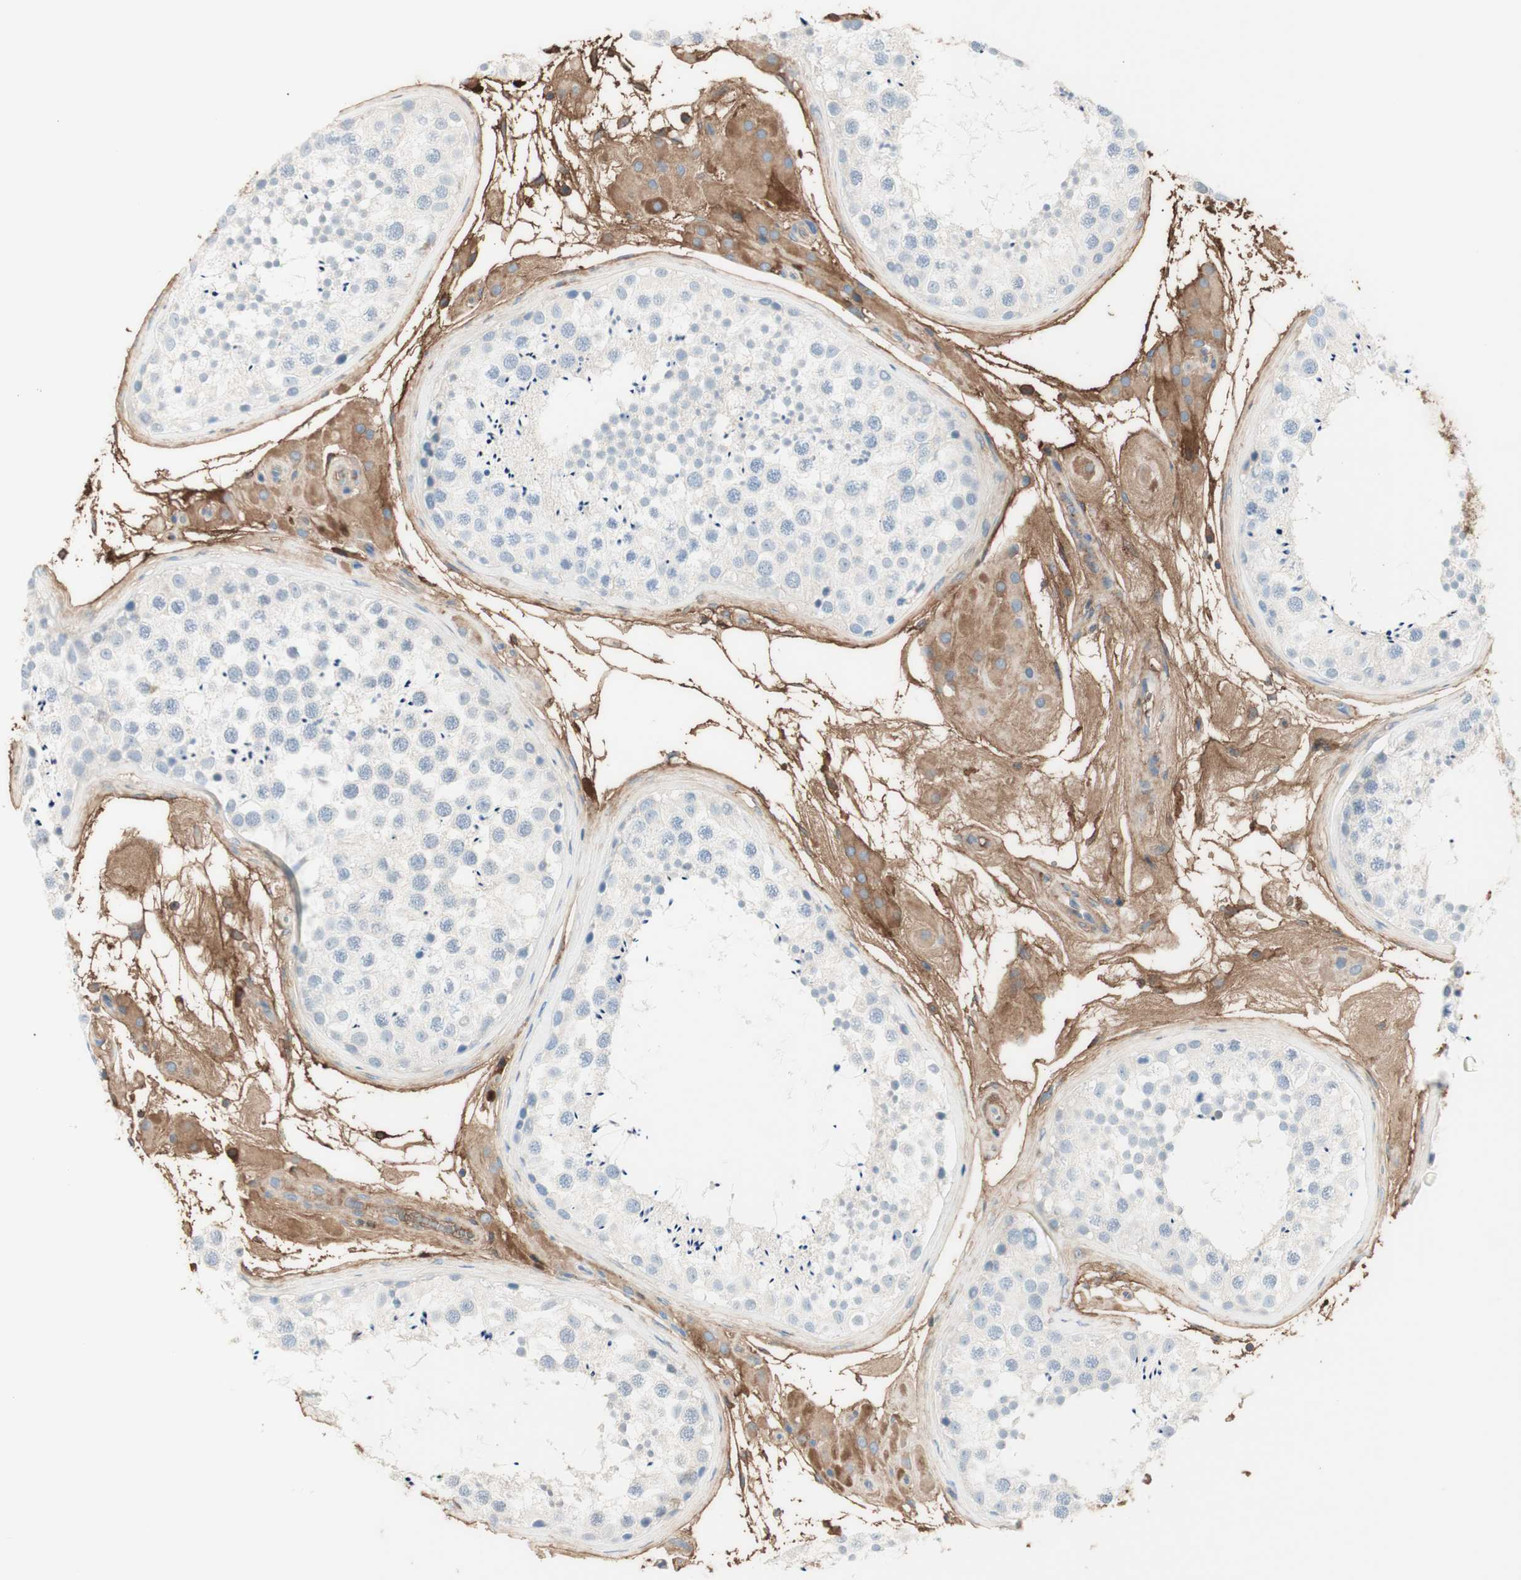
{"staining": {"intensity": "negative", "quantity": "none", "location": "none"}, "tissue": "testis", "cell_type": "Cells in seminiferous ducts", "image_type": "normal", "snomed": [{"axis": "morphology", "description": "Normal tissue, NOS"}, {"axis": "topography", "description": "Testis"}], "caption": "This is an immunohistochemistry (IHC) image of unremarkable testis. There is no expression in cells in seminiferous ducts.", "gene": "KNG1", "patient": {"sex": "male", "age": 46}}